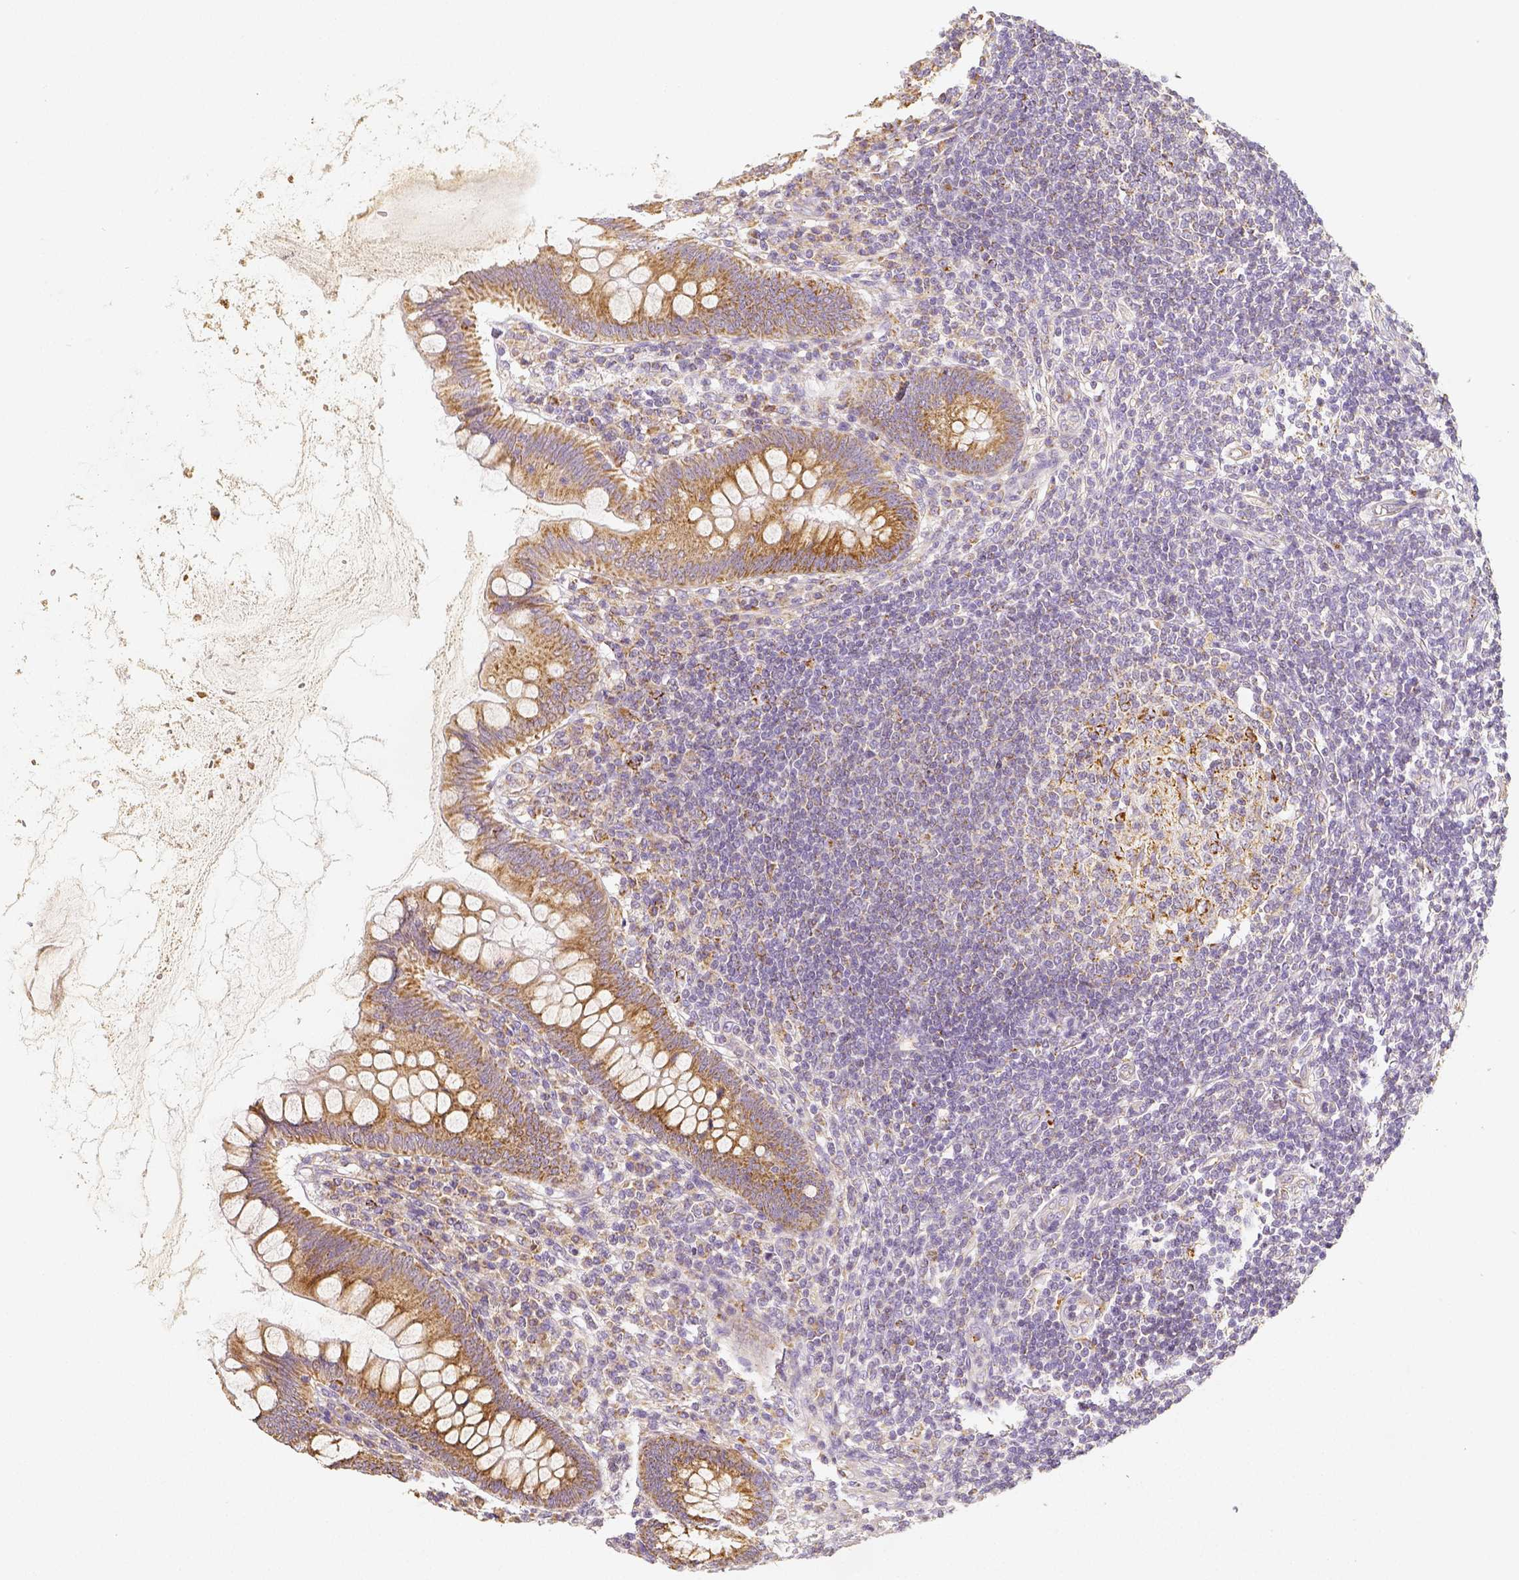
{"staining": {"intensity": "moderate", "quantity": ">75%", "location": "cytoplasmic/membranous"}, "tissue": "appendix", "cell_type": "Glandular cells", "image_type": "normal", "snomed": [{"axis": "morphology", "description": "Normal tissue, NOS"}, {"axis": "topography", "description": "Appendix"}], "caption": "Normal appendix displays moderate cytoplasmic/membranous staining in about >75% of glandular cells (IHC, brightfield microscopy, high magnification)..", "gene": "PGAM5", "patient": {"sex": "female", "age": 57}}